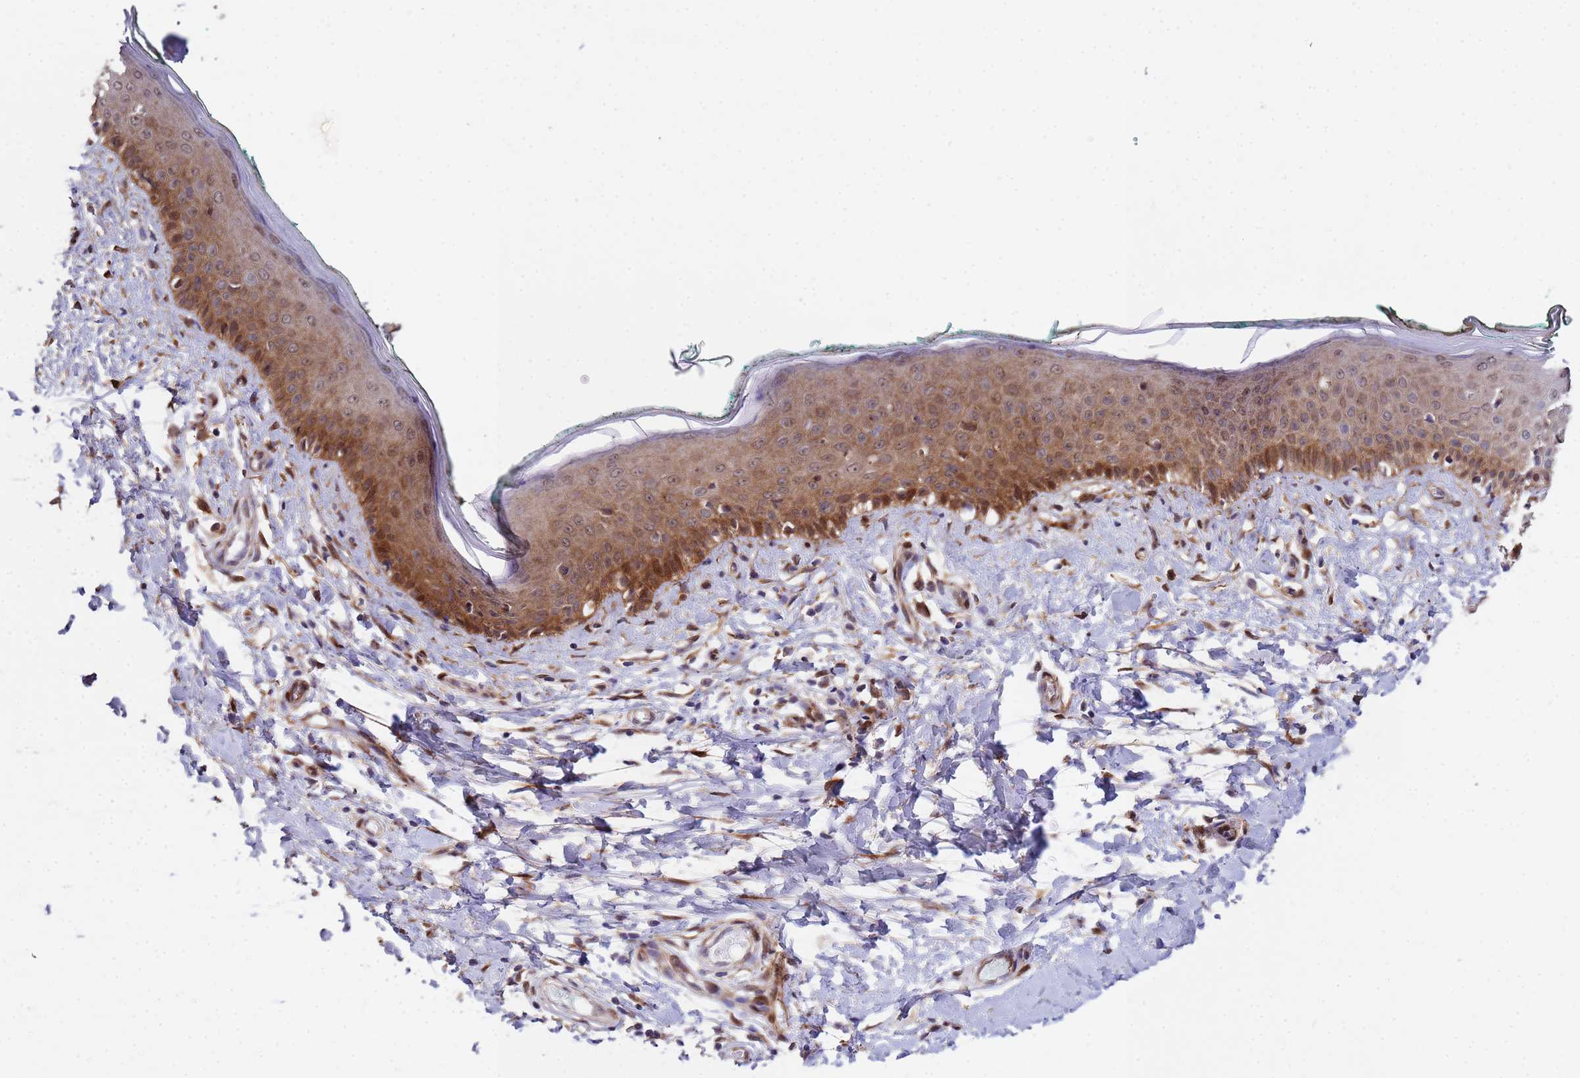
{"staining": {"intensity": "strong", "quantity": ">75%", "location": "cytoplasmic/membranous"}, "tissue": "skin", "cell_type": "Fibroblasts", "image_type": "normal", "snomed": [{"axis": "morphology", "description": "Normal tissue, NOS"}, {"axis": "morphology", "description": "Malignant melanoma, NOS"}, {"axis": "topography", "description": "Skin"}], "caption": "A high-resolution image shows immunohistochemistry staining of benign skin, which reveals strong cytoplasmic/membranous expression in approximately >75% of fibroblasts.", "gene": "TRIP6", "patient": {"sex": "male", "age": 62}}